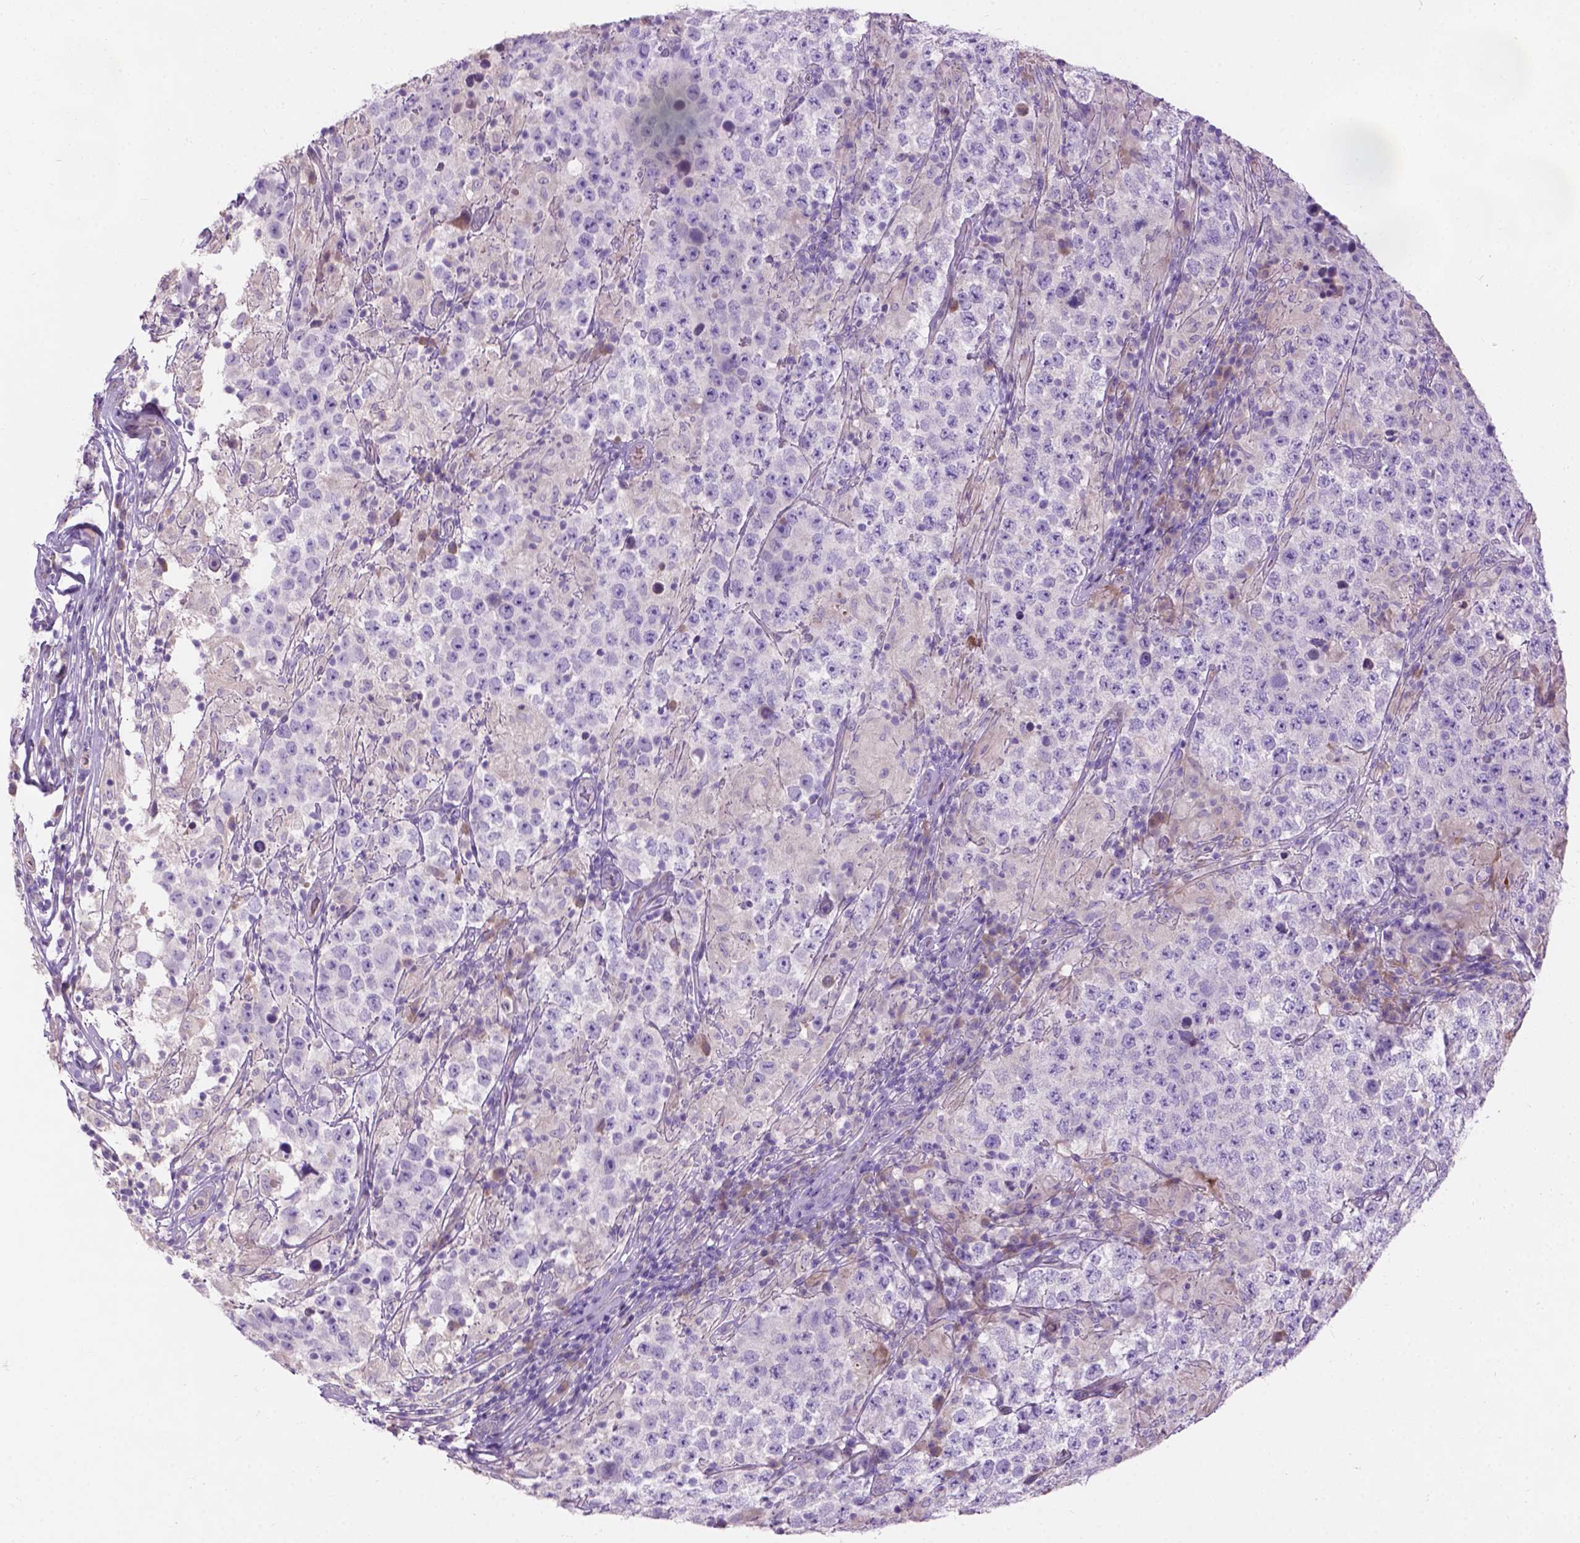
{"staining": {"intensity": "negative", "quantity": "none", "location": "none"}, "tissue": "testis cancer", "cell_type": "Tumor cells", "image_type": "cancer", "snomed": [{"axis": "morphology", "description": "Seminoma, NOS"}, {"axis": "morphology", "description": "Carcinoma, Embryonal, NOS"}, {"axis": "topography", "description": "Testis"}], "caption": "Protein analysis of testis cancer (embryonal carcinoma) displays no significant positivity in tumor cells.", "gene": "NOXO1", "patient": {"sex": "male", "age": 41}}